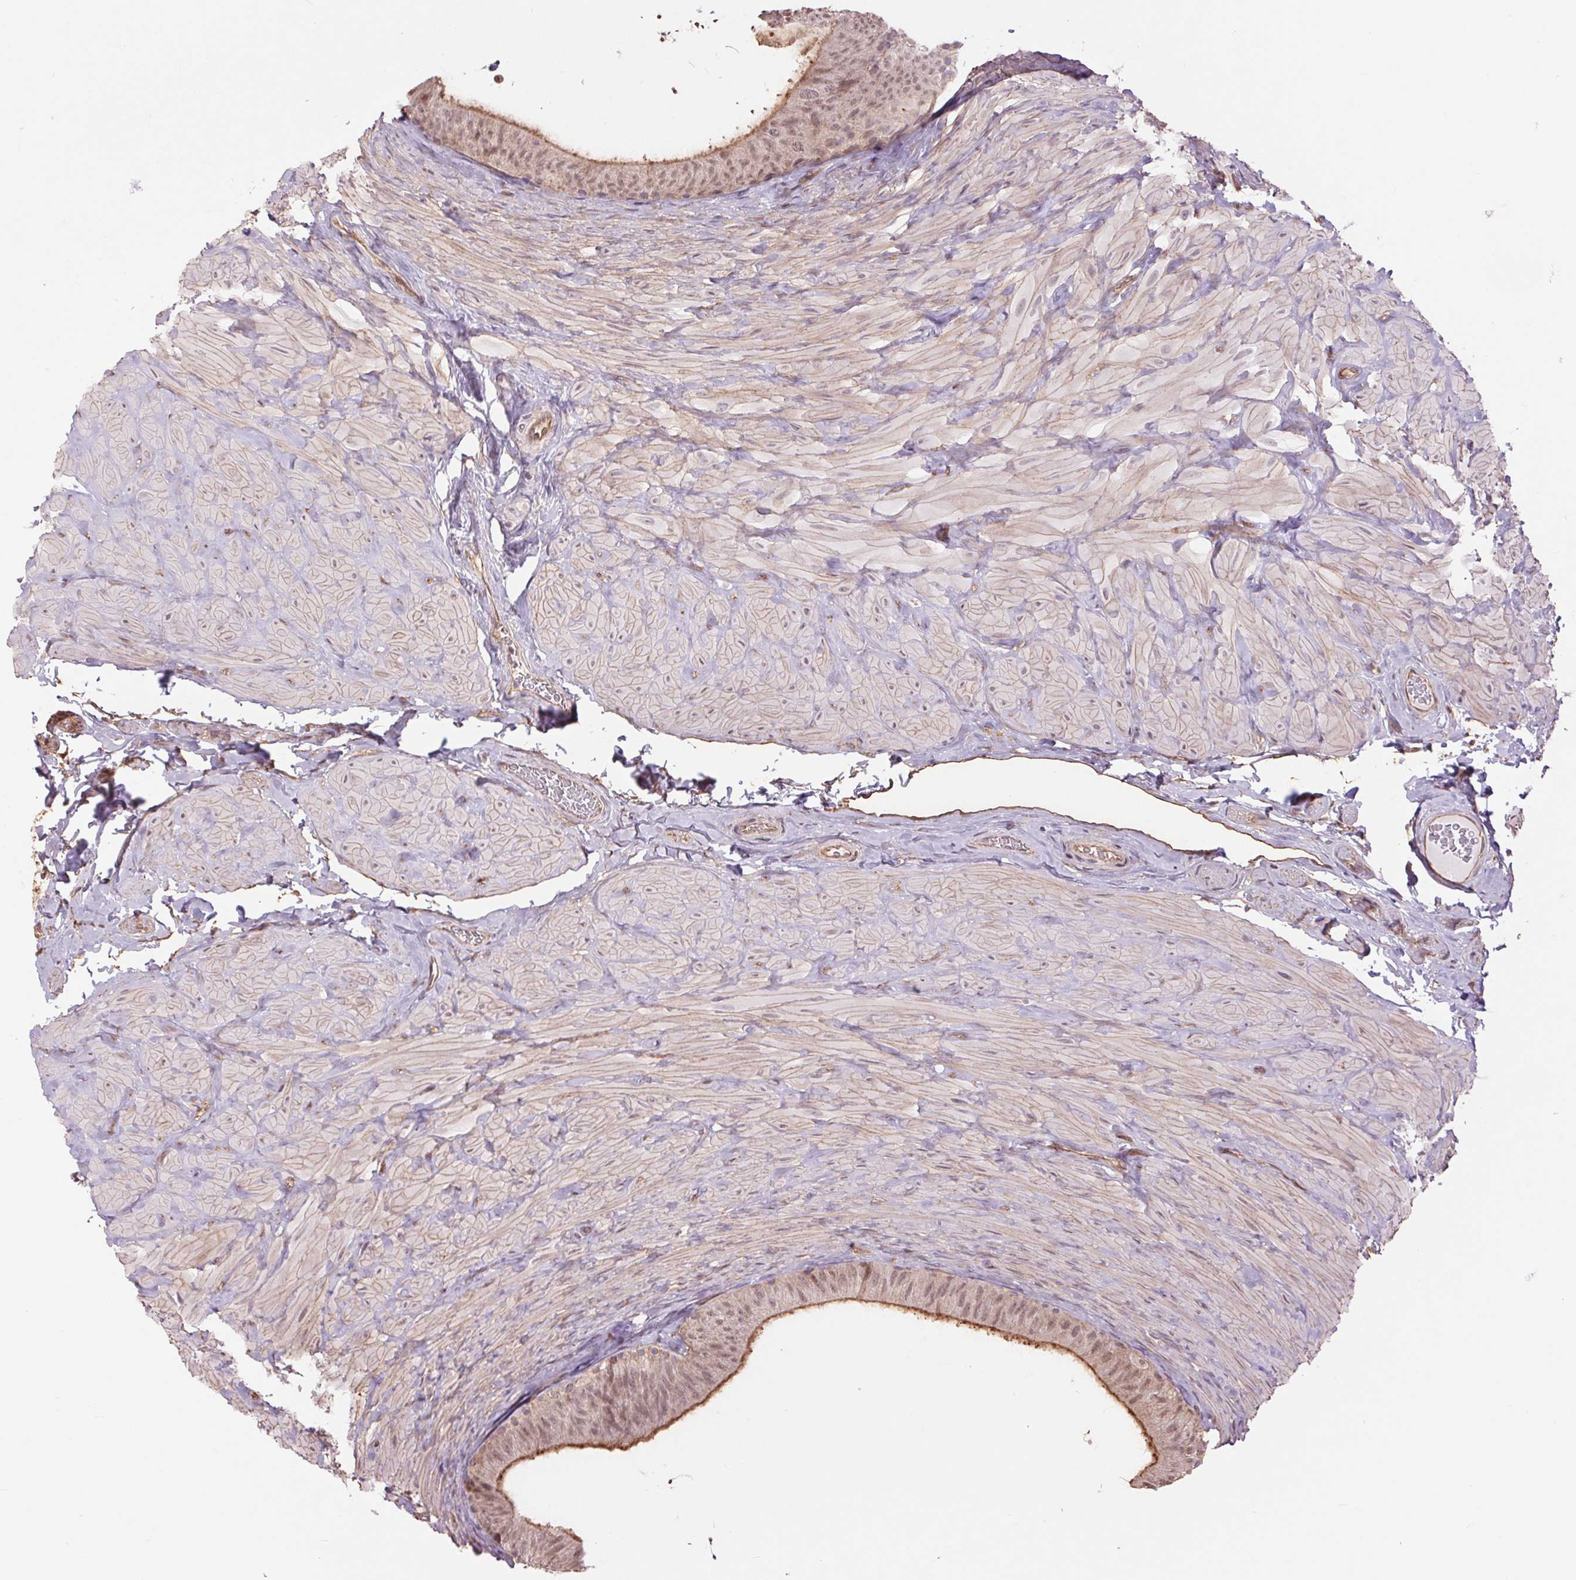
{"staining": {"intensity": "moderate", "quantity": "25%-75%", "location": "cytoplasmic/membranous,nuclear"}, "tissue": "epididymis", "cell_type": "Glandular cells", "image_type": "normal", "snomed": [{"axis": "morphology", "description": "Normal tissue, NOS"}, {"axis": "topography", "description": "Epididymis, spermatic cord, NOS"}, {"axis": "topography", "description": "Epididymis"}], "caption": "A high-resolution photomicrograph shows IHC staining of normal epididymis, which shows moderate cytoplasmic/membranous,nuclear staining in about 25%-75% of glandular cells.", "gene": "PALM", "patient": {"sex": "male", "age": 31}}